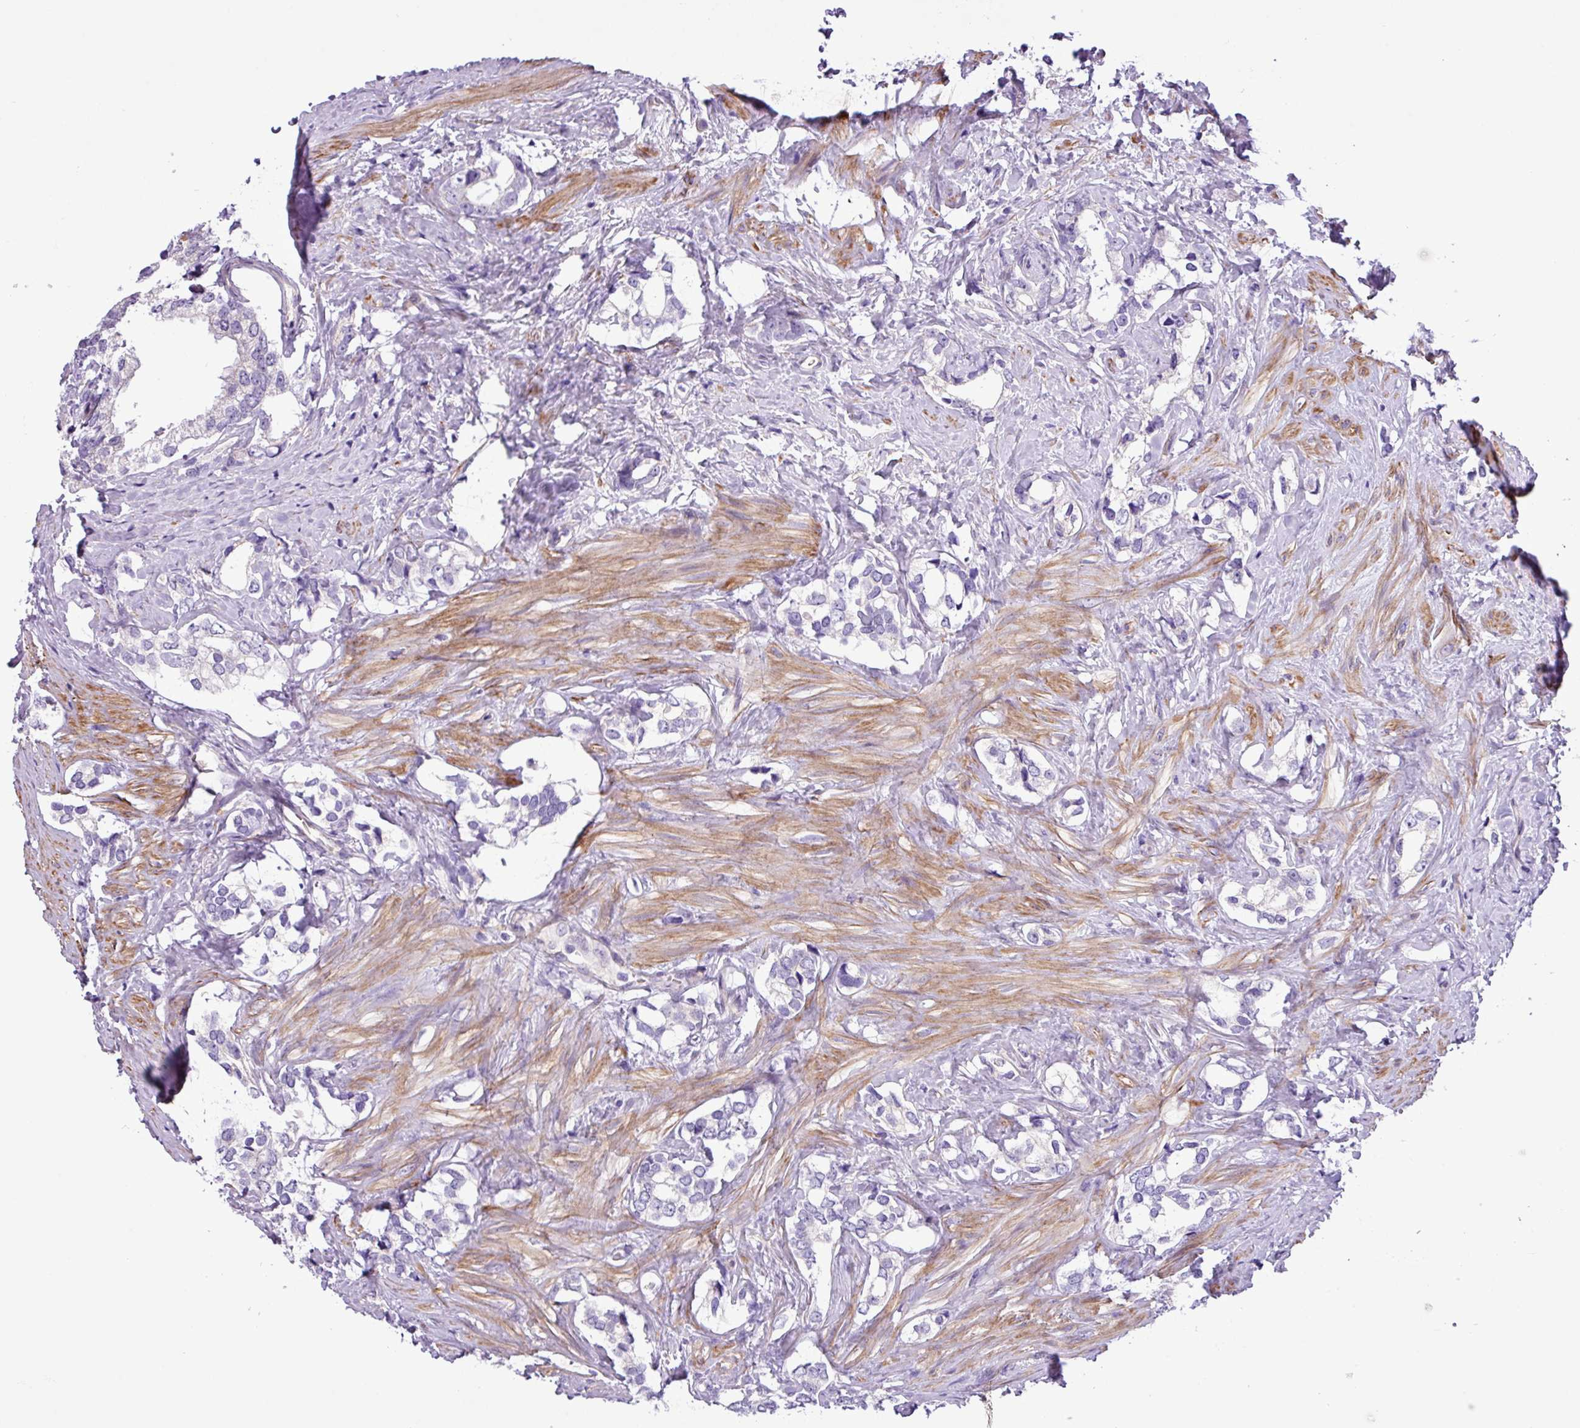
{"staining": {"intensity": "negative", "quantity": "none", "location": "none"}, "tissue": "prostate cancer", "cell_type": "Tumor cells", "image_type": "cancer", "snomed": [{"axis": "morphology", "description": "Adenocarcinoma, High grade"}, {"axis": "topography", "description": "Prostate"}], "caption": "The immunohistochemistry photomicrograph has no significant expression in tumor cells of adenocarcinoma (high-grade) (prostate) tissue.", "gene": "C11orf91", "patient": {"sex": "male", "age": 66}}